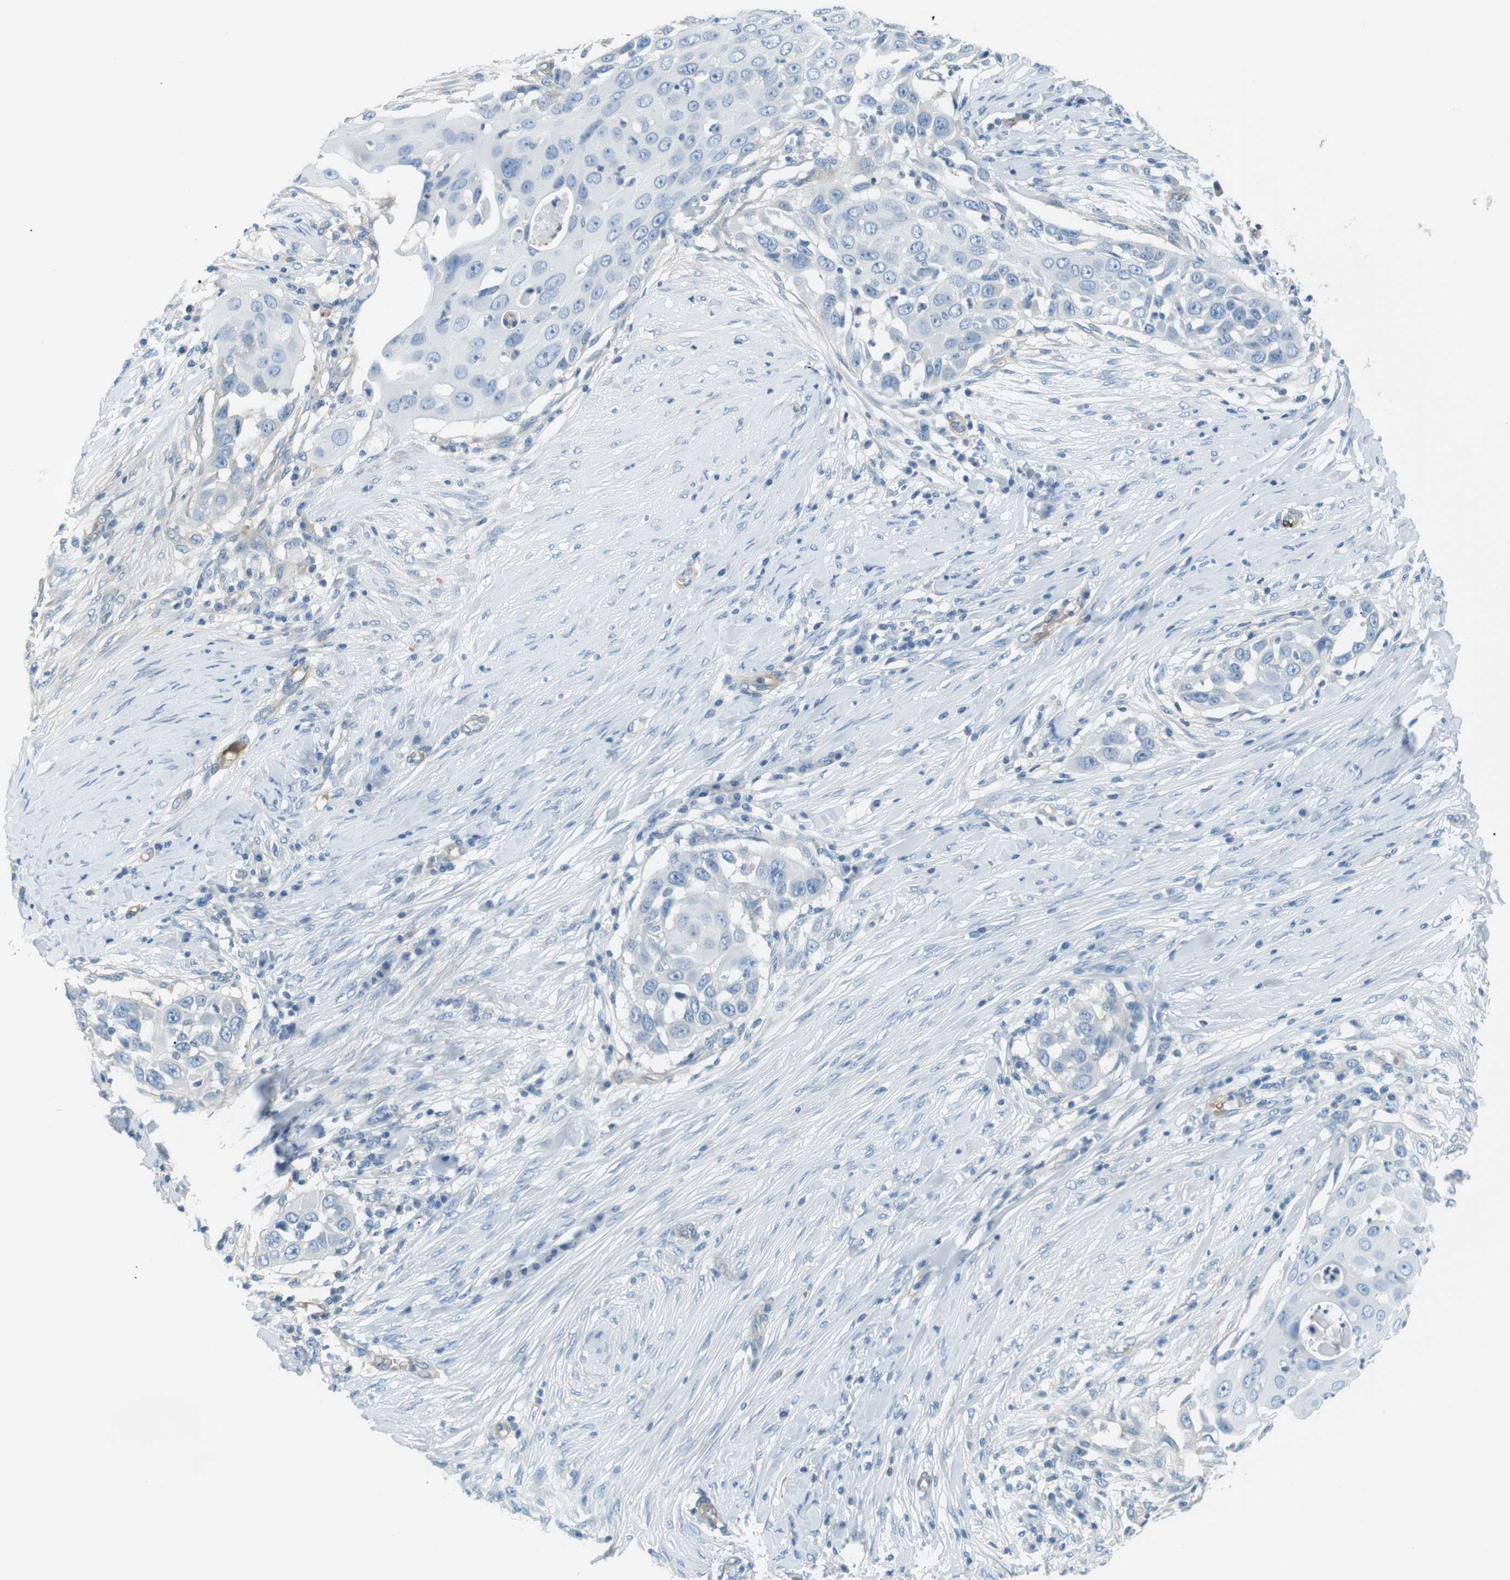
{"staining": {"intensity": "negative", "quantity": "none", "location": "none"}, "tissue": "skin cancer", "cell_type": "Tumor cells", "image_type": "cancer", "snomed": [{"axis": "morphology", "description": "Squamous cell carcinoma, NOS"}, {"axis": "topography", "description": "Skin"}], "caption": "The histopathology image demonstrates no significant expression in tumor cells of skin cancer (squamous cell carcinoma). The staining was performed using DAB (3,3'-diaminobenzidine) to visualize the protein expression in brown, while the nuclei were stained in blue with hematoxylin (Magnification: 20x).", "gene": "ADCY10", "patient": {"sex": "female", "age": 44}}